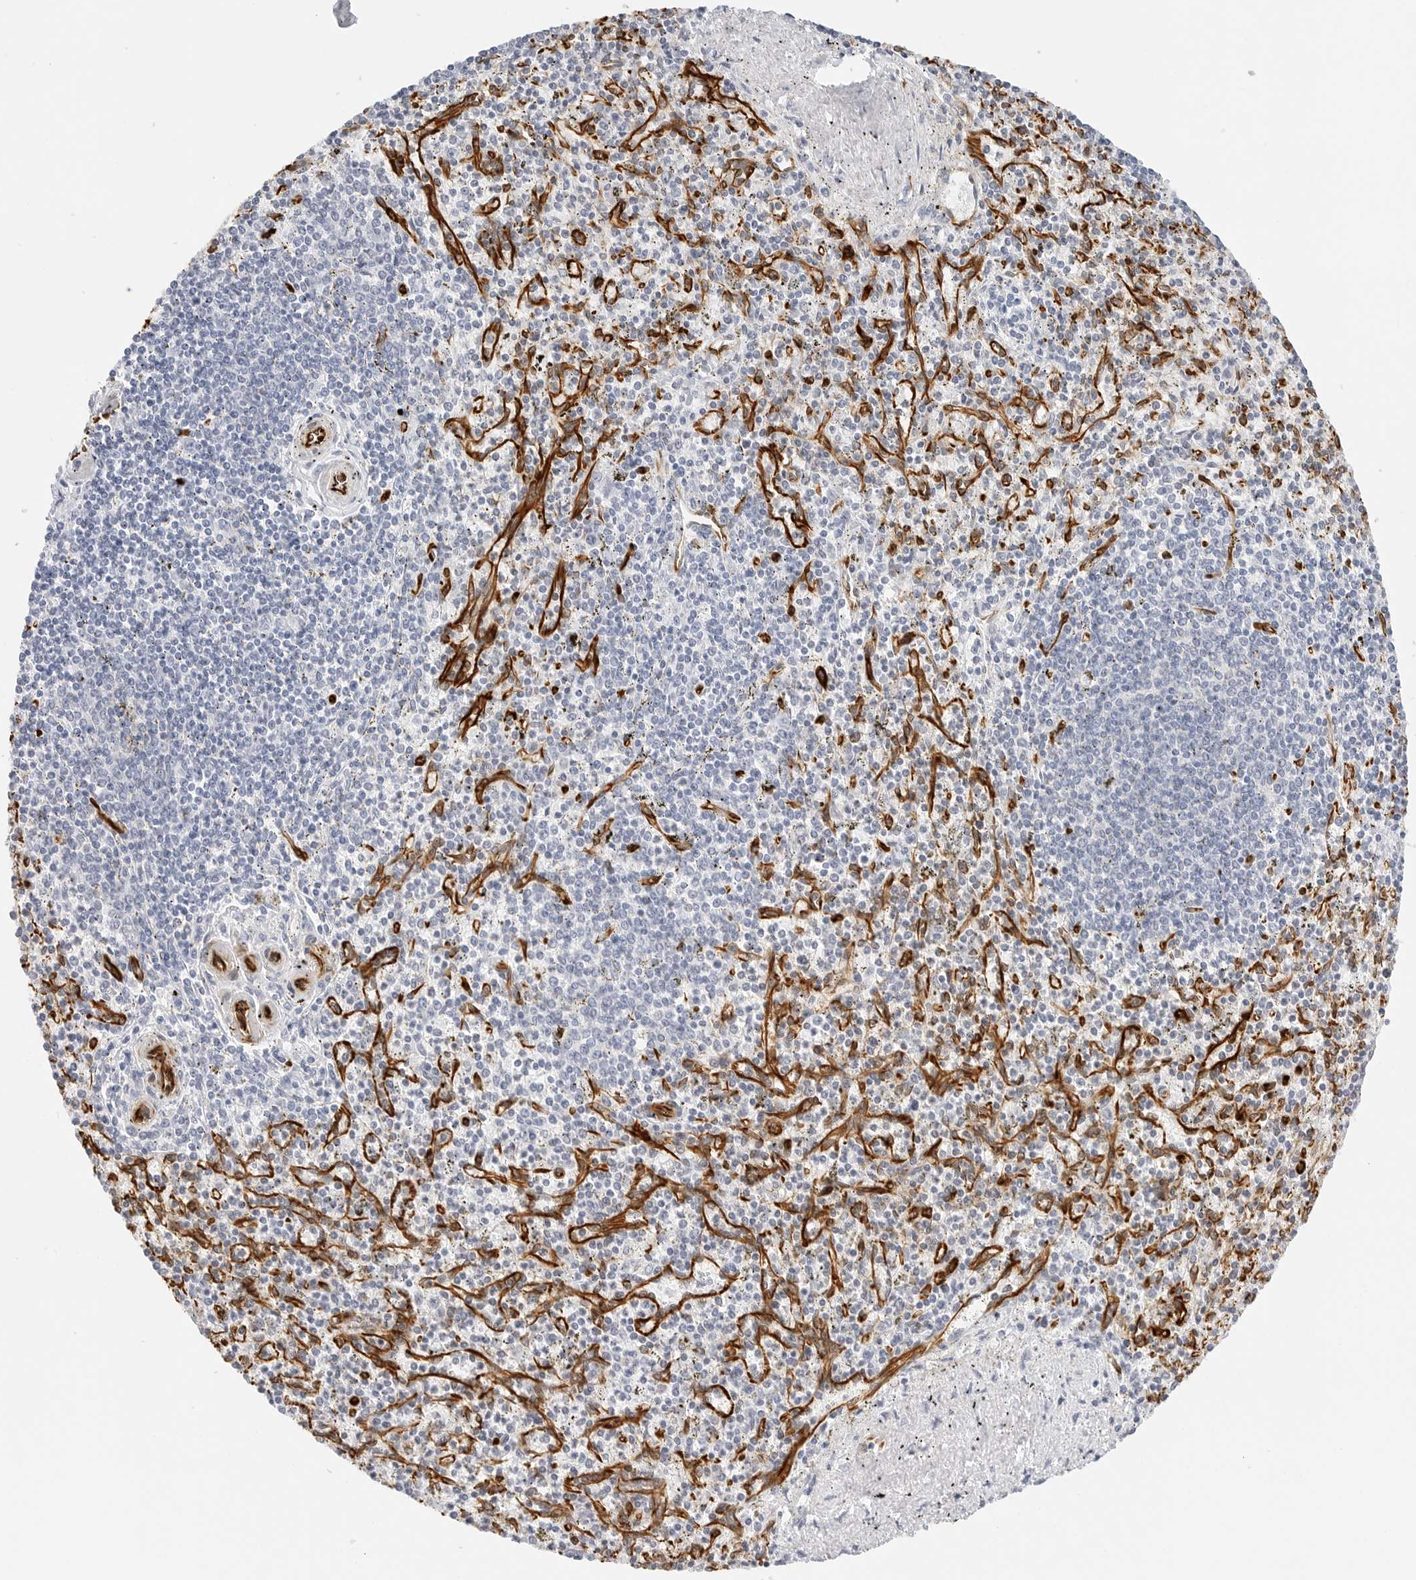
{"staining": {"intensity": "negative", "quantity": "none", "location": "none"}, "tissue": "spleen", "cell_type": "Cells in red pulp", "image_type": "normal", "snomed": [{"axis": "morphology", "description": "Normal tissue, NOS"}, {"axis": "topography", "description": "Spleen"}], "caption": "A high-resolution image shows immunohistochemistry staining of unremarkable spleen, which exhibits no significant expression in cells in red pulp.", "gene": "NES", "patient": {"sex": "male", "age": 72}}